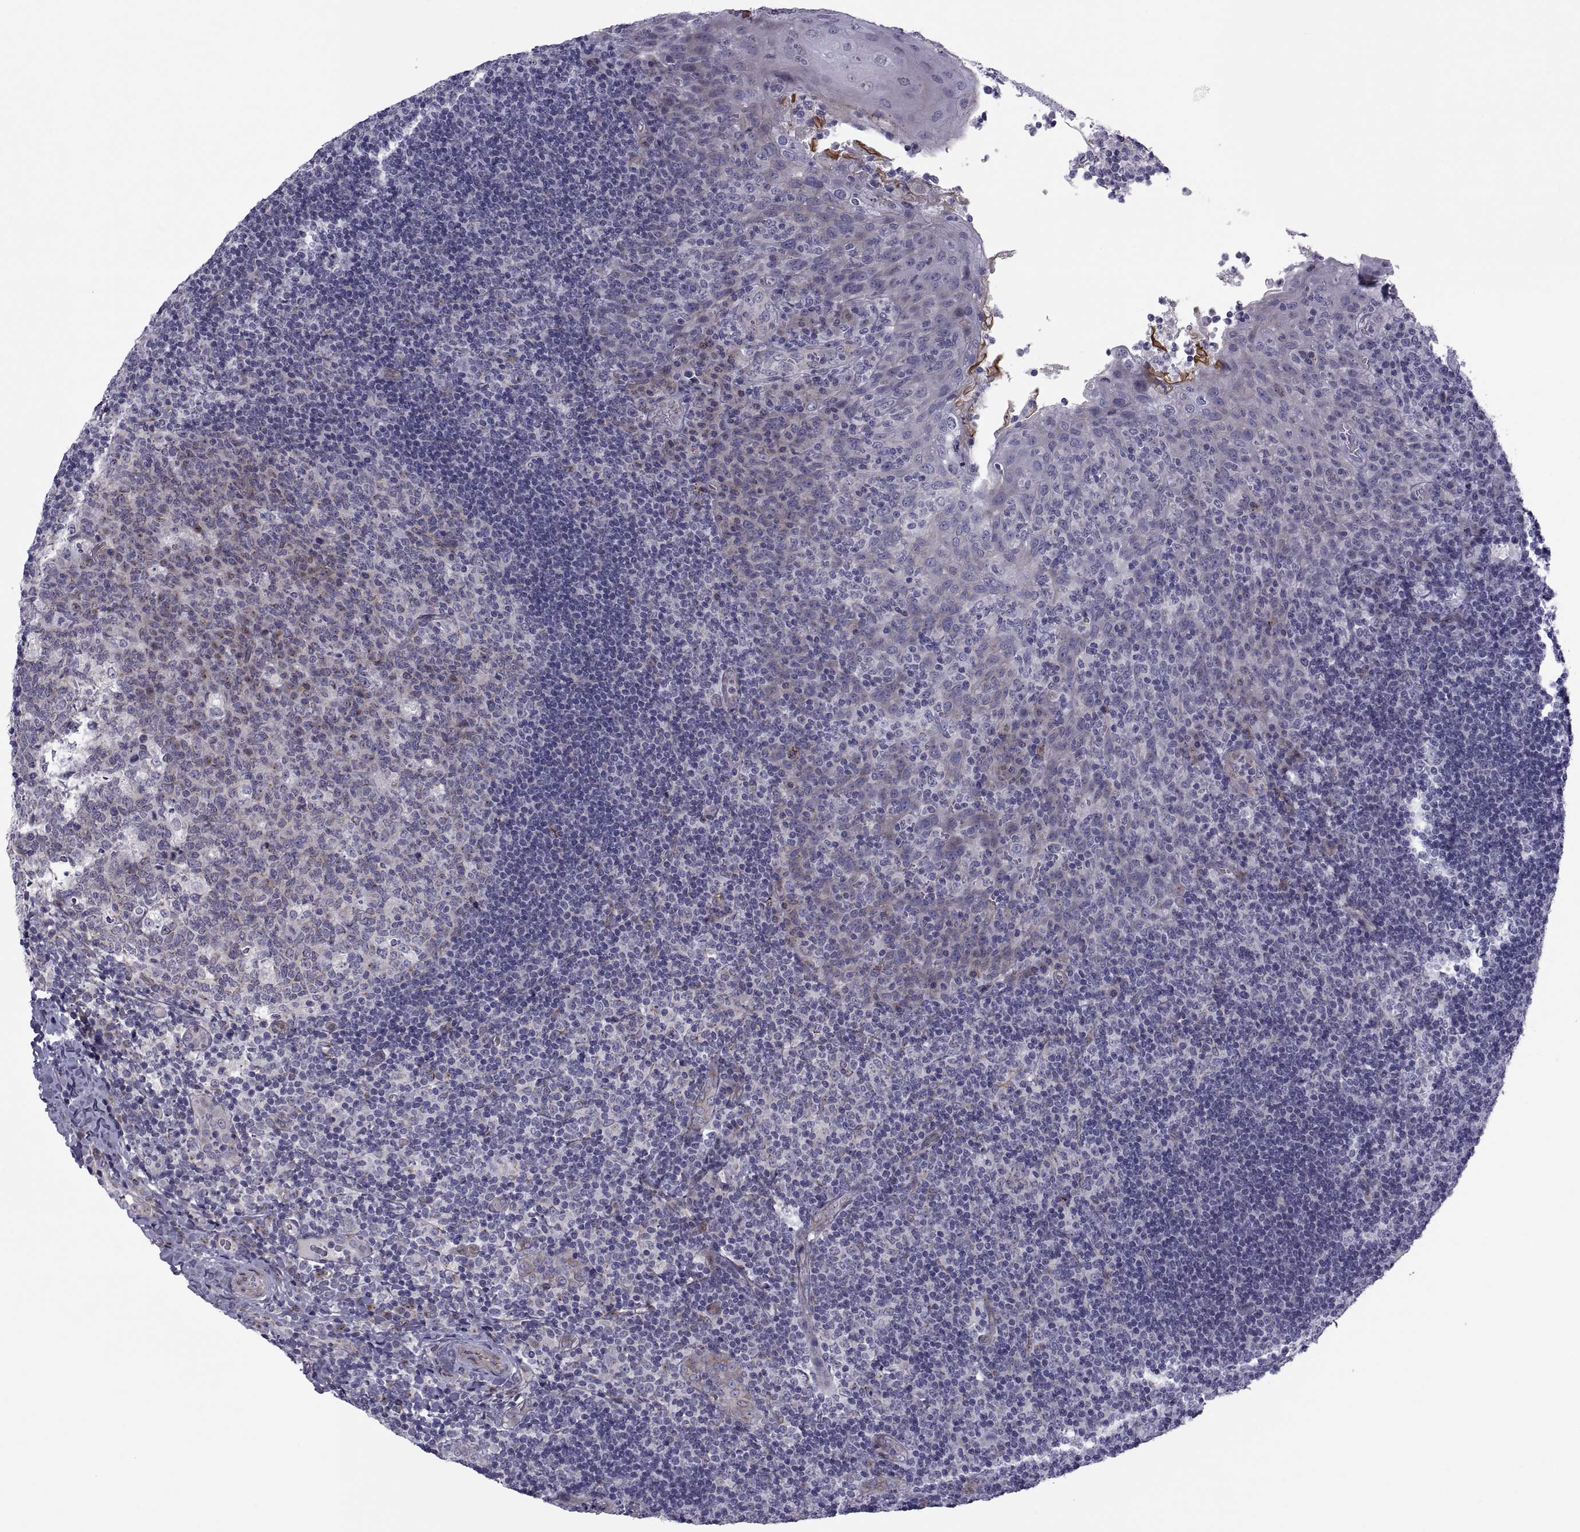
{"staining": {"intensity": "weak", "quantity": "<25%", "location": "cytoplasmic/membranous"}, "tissue": "tonsil", "cell_type": "Germinal center cells", "image_type": "normal", "snomed": [{"axis": "morphology", "description": "Normal tissue, NOS"}, {"axis": "topography", "description": "Tonsil"}], "caption": "Micrograph shows no protein expression in germinal center cells of benign tonsil.", "gene": "TMEM158", "patient": {"sex": "male", "age": 17}}